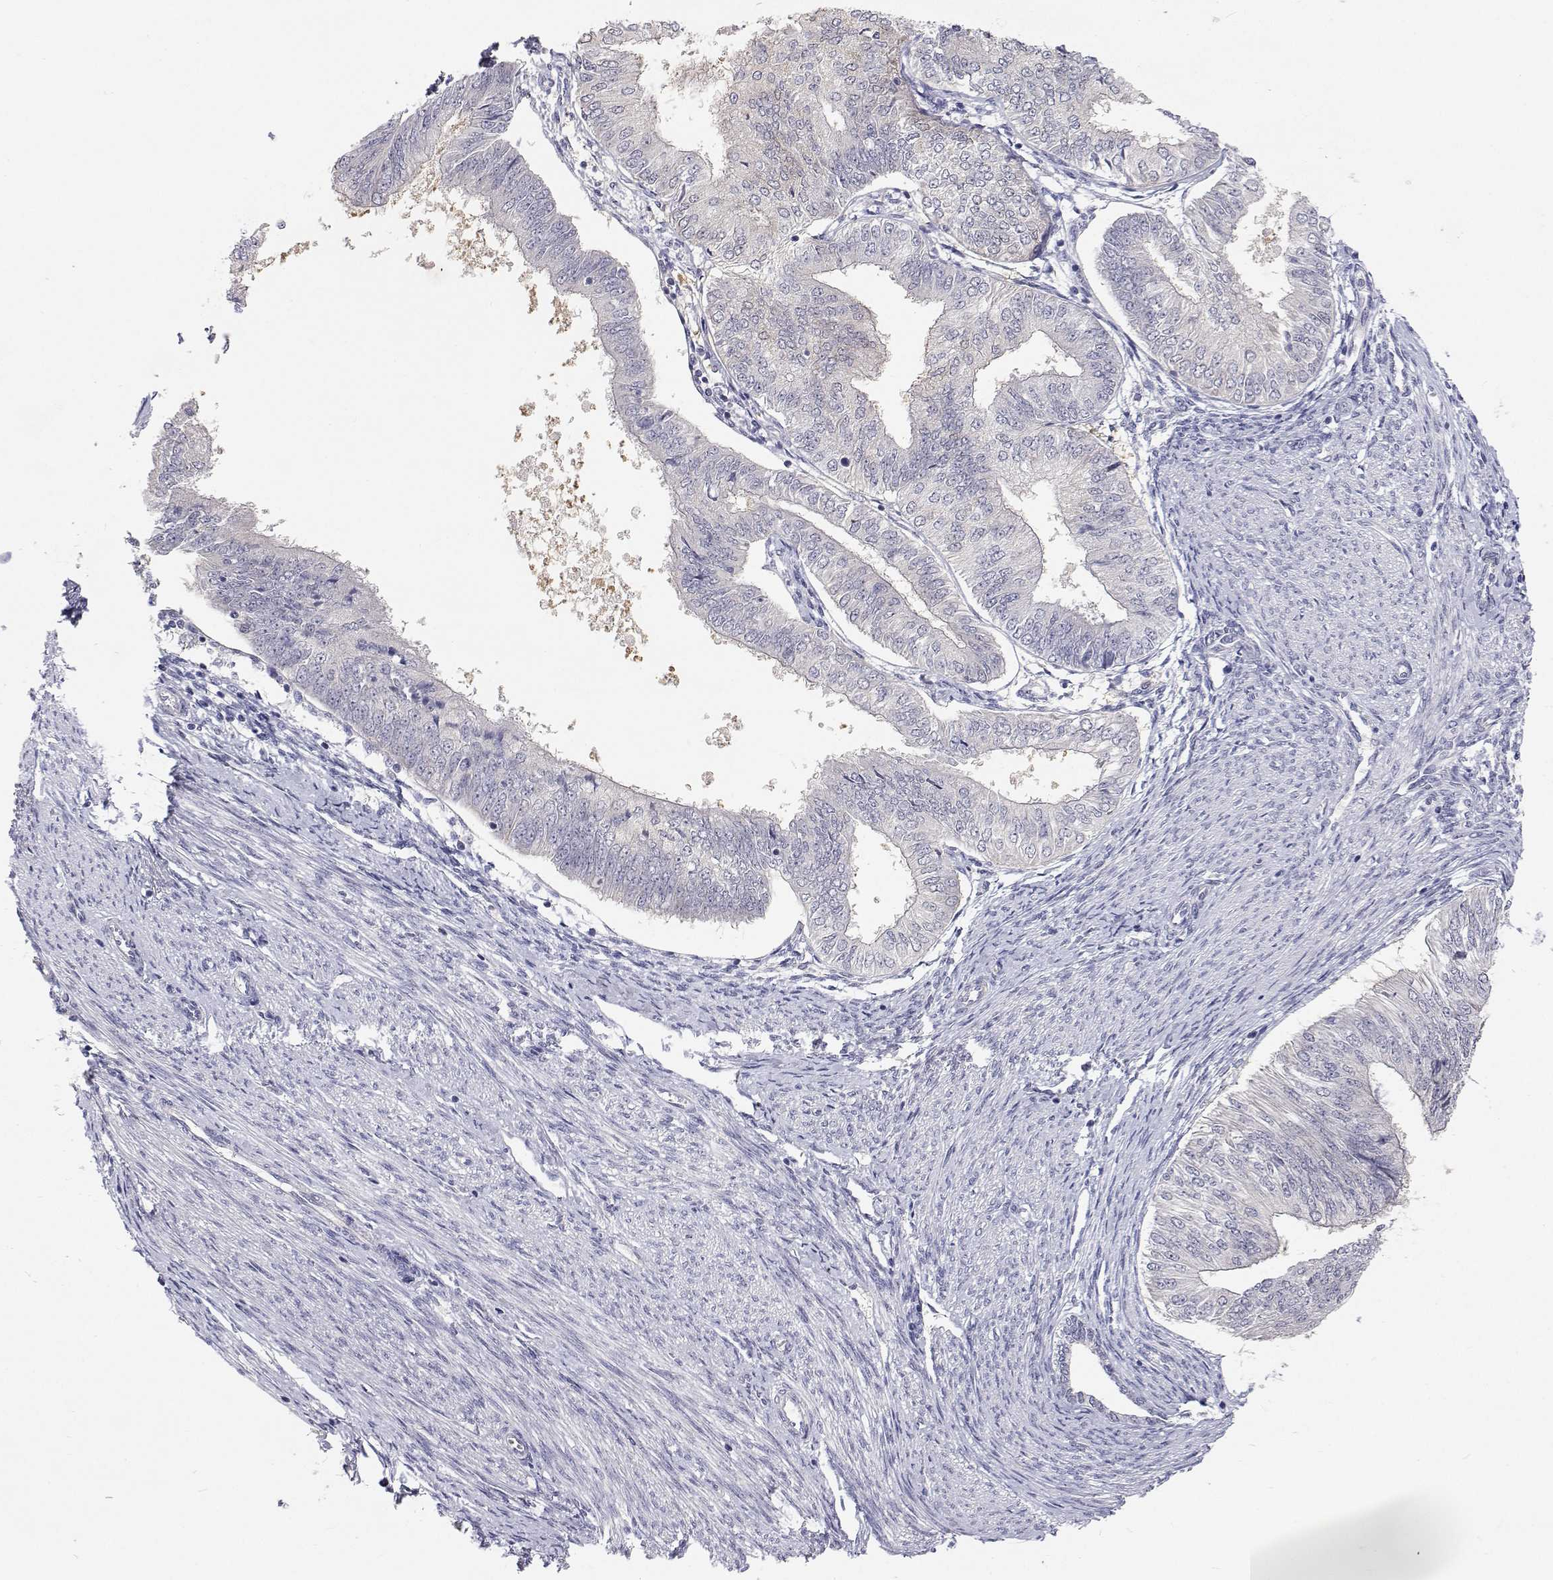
{"staining": {"intensity": "negative", "quantity": "none", "location": "none"}, "tissue": "endometrial cancer", "cell_type": "Tumor cells", "image_type": "cancer", "snomed": [{"axis": "morphology", "description": "Adenocarcinoma, NOS"}, {"axis": "topography", "description": "Endometrium"}], "caption": "A histopathology image of human adenocarcinoma (endometrial) is negative for staining in tumor cells. (DAB (3,3'-diaminobenzidine) IHC visualized using brightfield microscopy, high magnification).", "gene": "MYPN", "patient": {"sex": "female", "age": 58}}